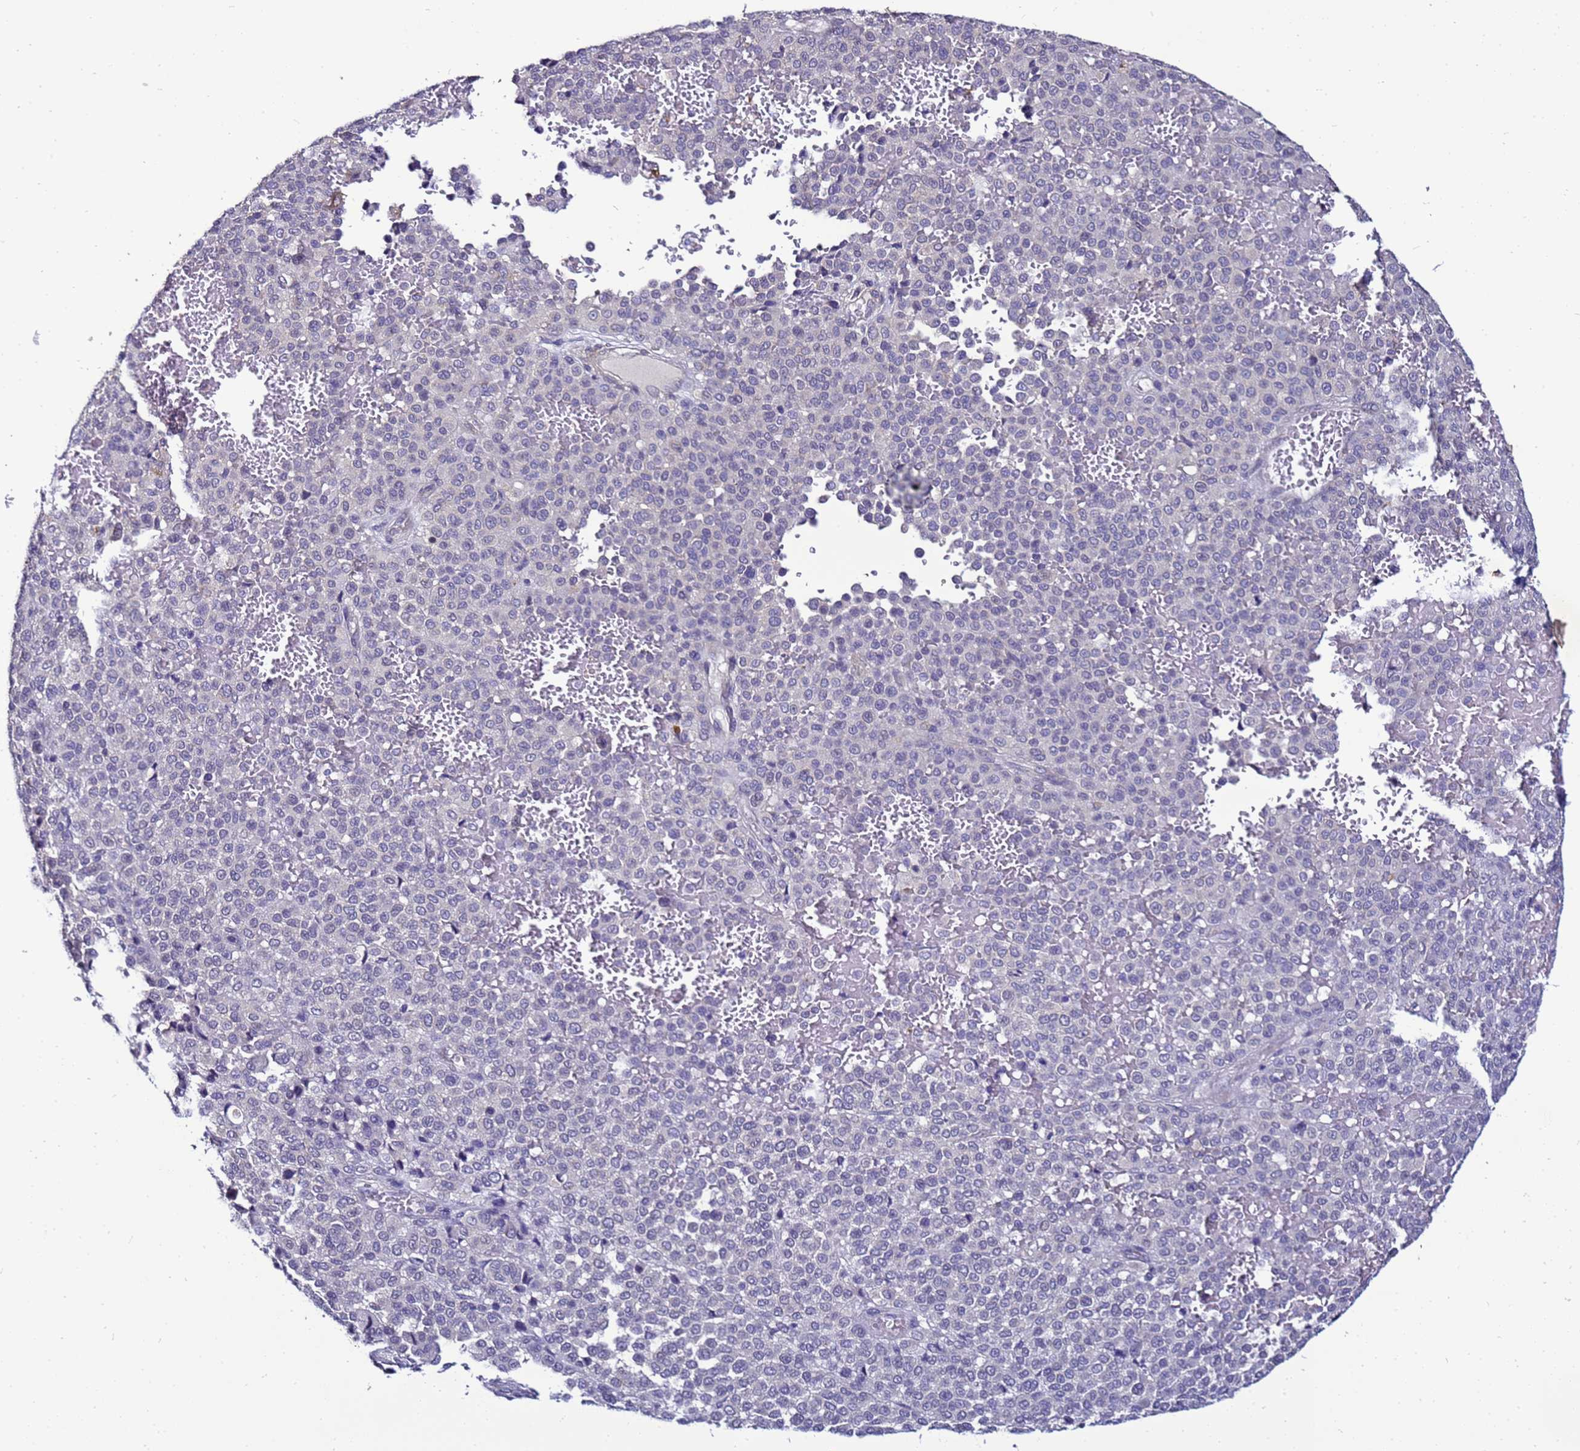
{"staining": {"intensity": "negative", "quantity": "none", "location": "none"}, "tissue": "melanoma", "cell_type": "Tumor cells", "image_type": "cancer", "snomed": [{"axis": "morphology", "description": "Malignant melanoma, Metastatic site"}, {"axis": "topography", "description": "Pancreas"}], "caption": "Tumor cells show no significant staining in malignant melanoma (metastatic site).", "gene": "FAM166B", "patient": {"sex": "female", "age": 30}}